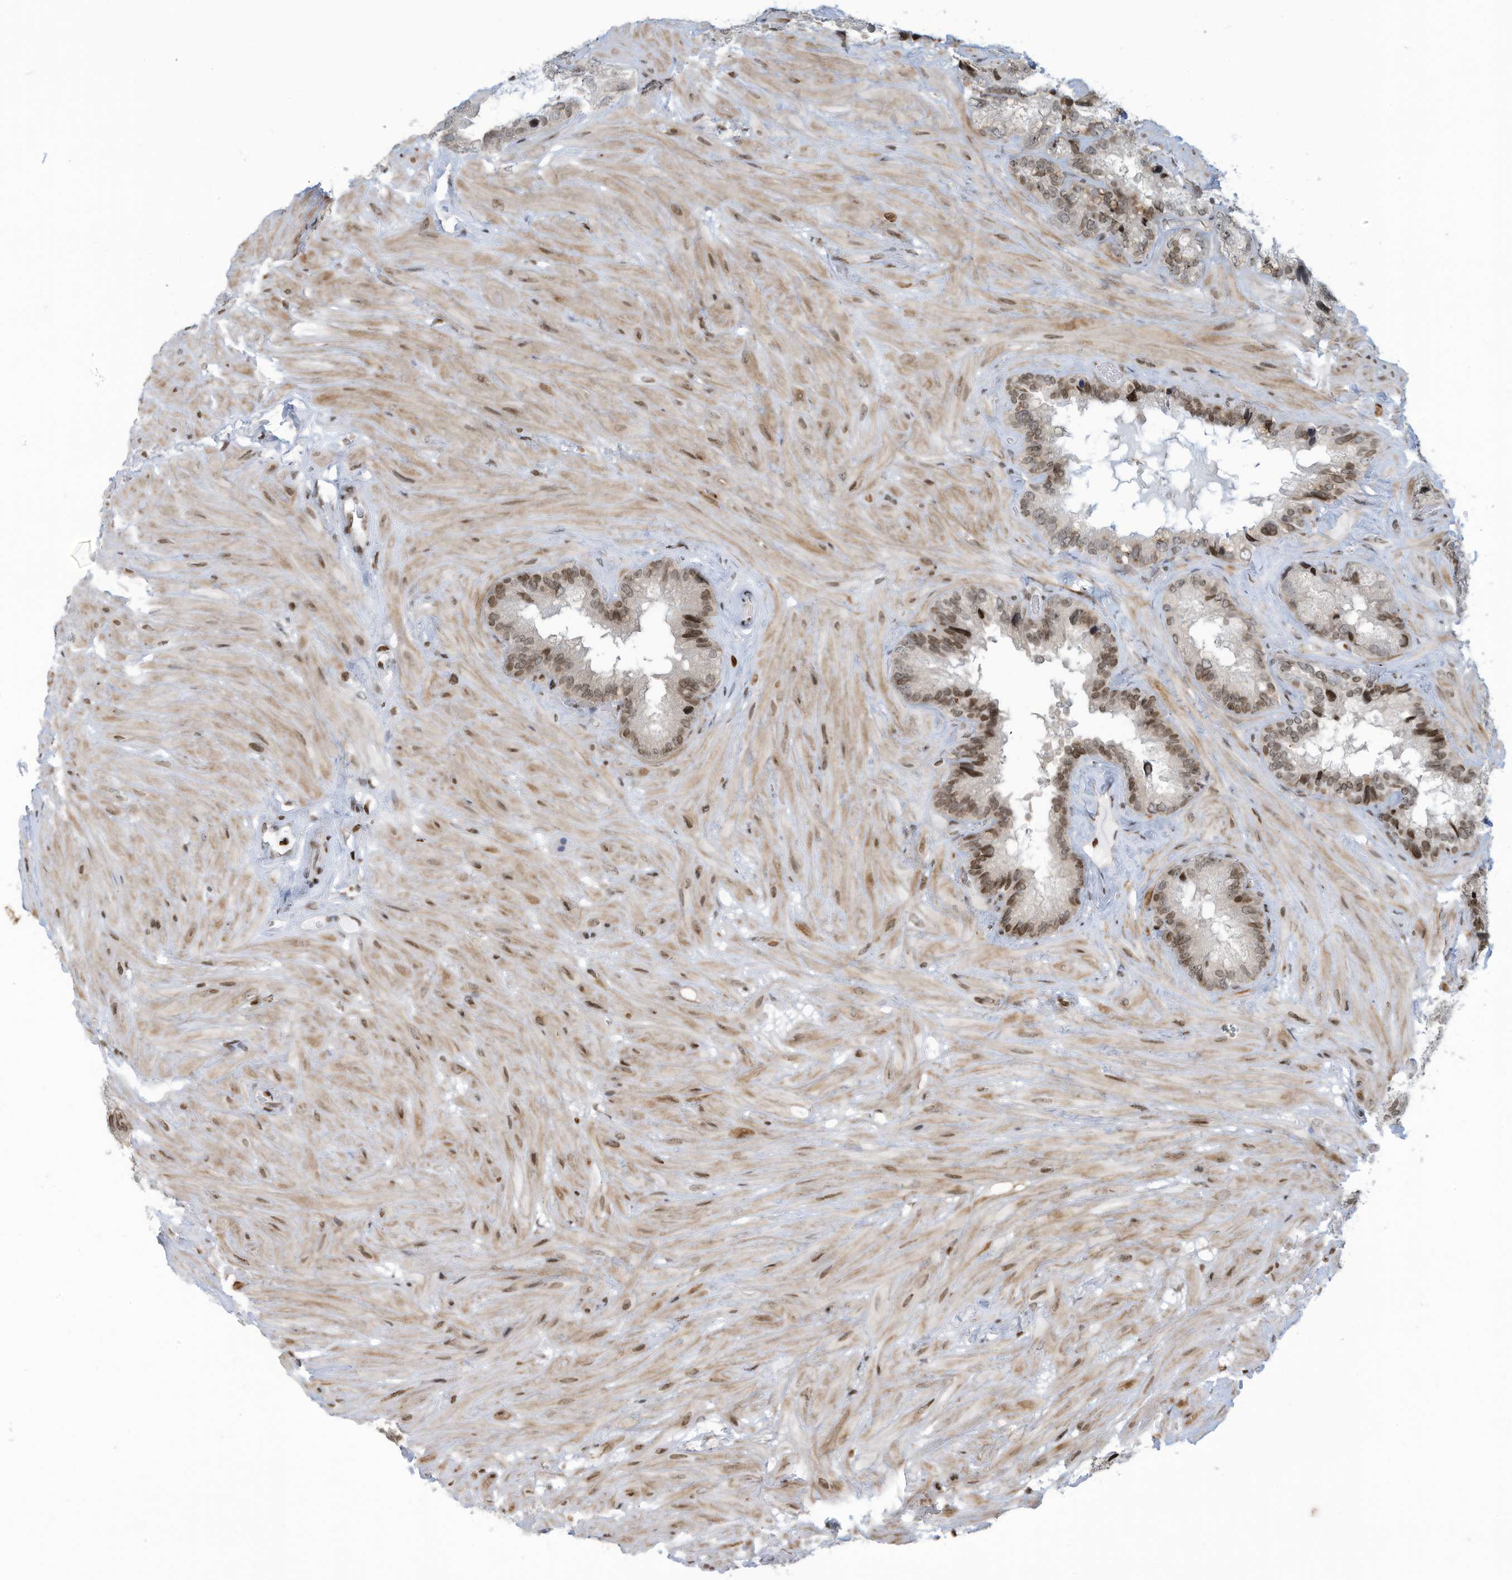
{"staining": {"intensity": "moderate", "quantity": "25%-75%", "location": "nuclear"}, "tissue": "seminal vesicle", "cell_type": "Glandular cells", "image_type": "normal", "snomed": [{"axis": "morphology", "description": "Normal tissue, NOS"}, {"axis": "topography", "description": "Prostate"}, {"axis": "topography", "description": "Seminal veicle"}], "caption": "Protein expression analysis of unremarkable seminal vesicle displays moderate nuclear expression in approximately 25%-75% of glandular cells. The protein of interest is stained brown, and the nuclei are stained in blue (DAB IHC with brightfield microscopy, high magnification).", "gene": "ADI1", "patient": {"sex": "male", "age": 68}}